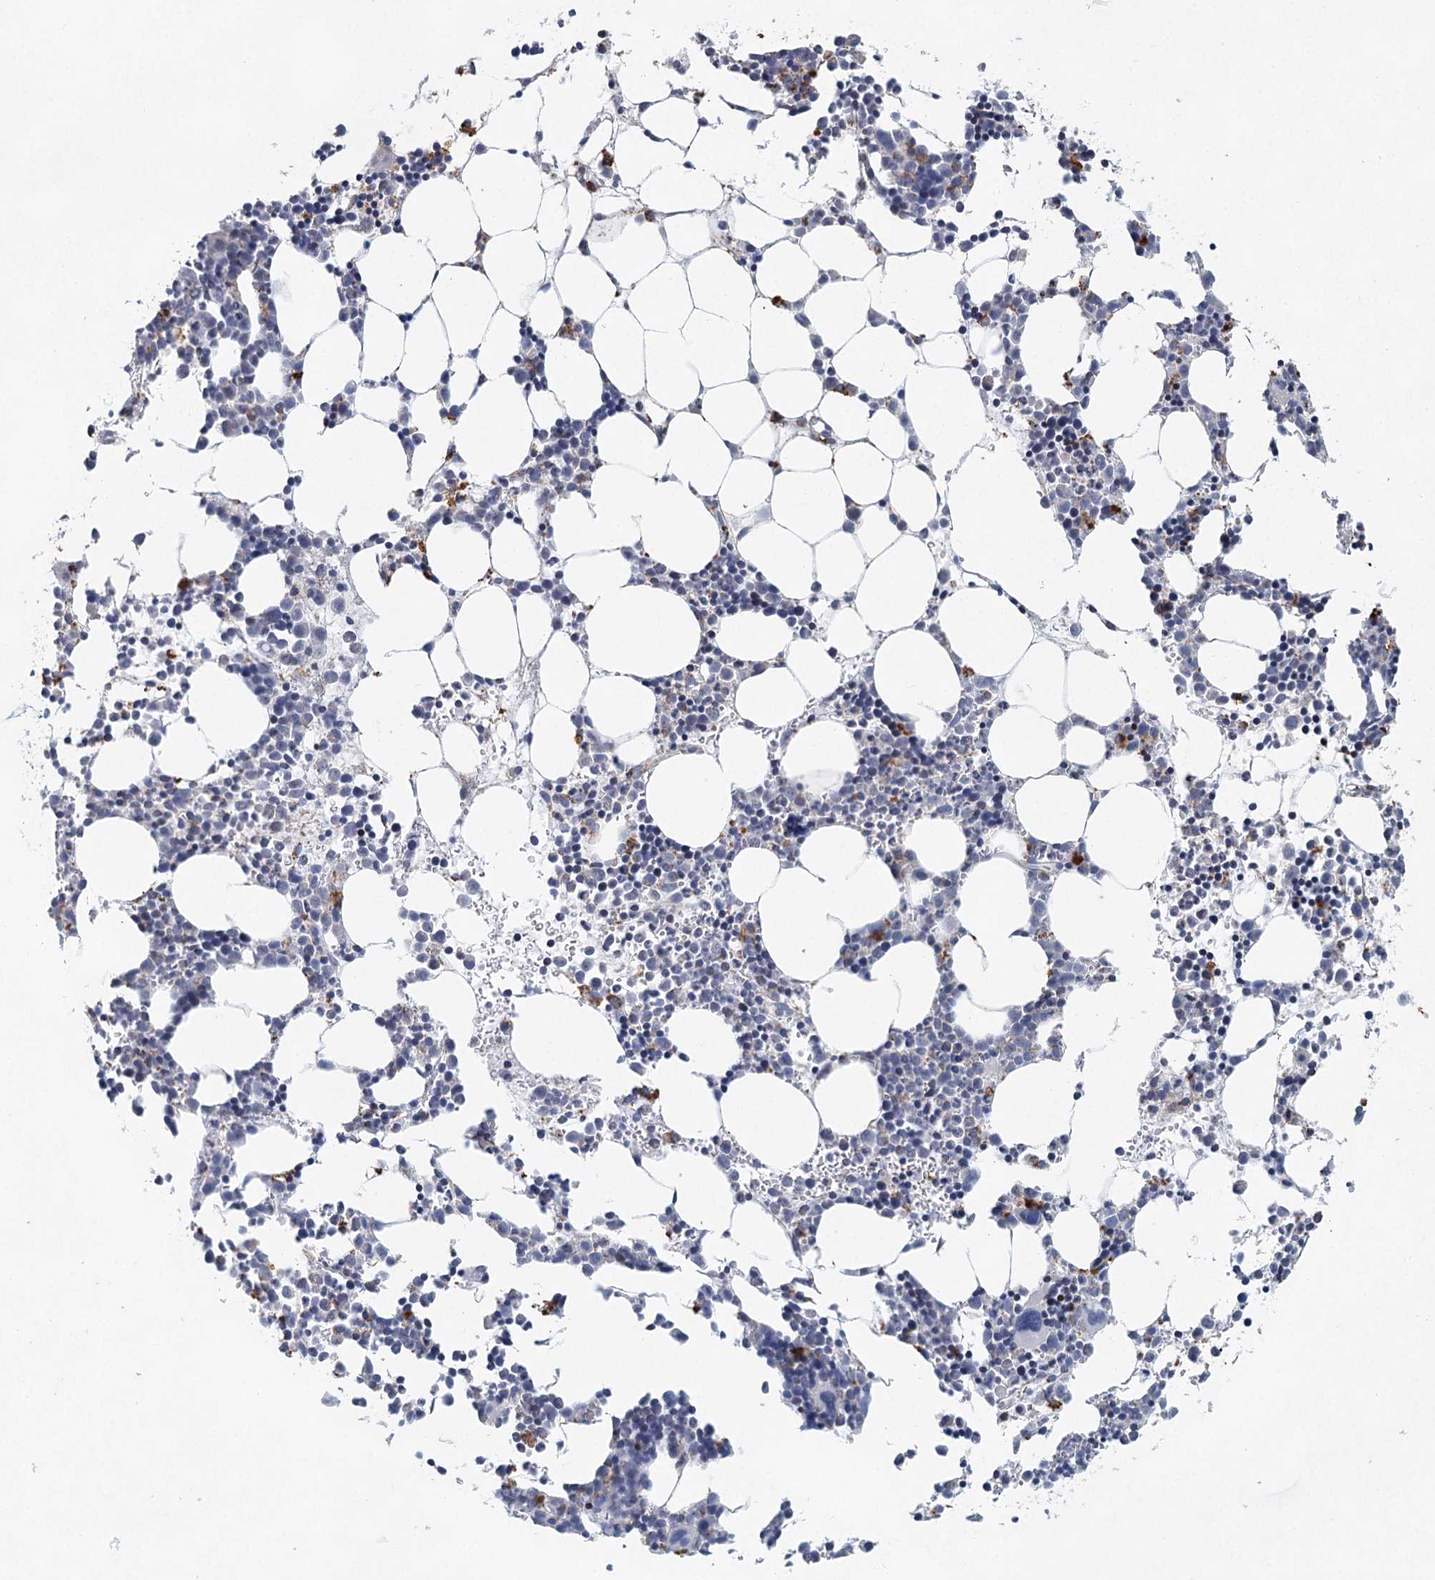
{"staining": {"intensity": "moderate", "quantity": "<25%", "location": "cytoplasmic/membranous"}, "tissue": "bone marrow", "cell_type": "Hematopoietic cells", "image_type": "normal", "snomed": [{"axis": "morphology", "description": "Normal tissue, NOS"}, {"axis": "topography", "description": "Bone marrow"}], "caption": "Immunohistochemical staining of normal bone marrow reveals moderate cytoplasmic/membranous protein expression in about <25% of hematopoietic cells.", "gene": "XPO6", "patient": {"sex": "female", "age": 89}}